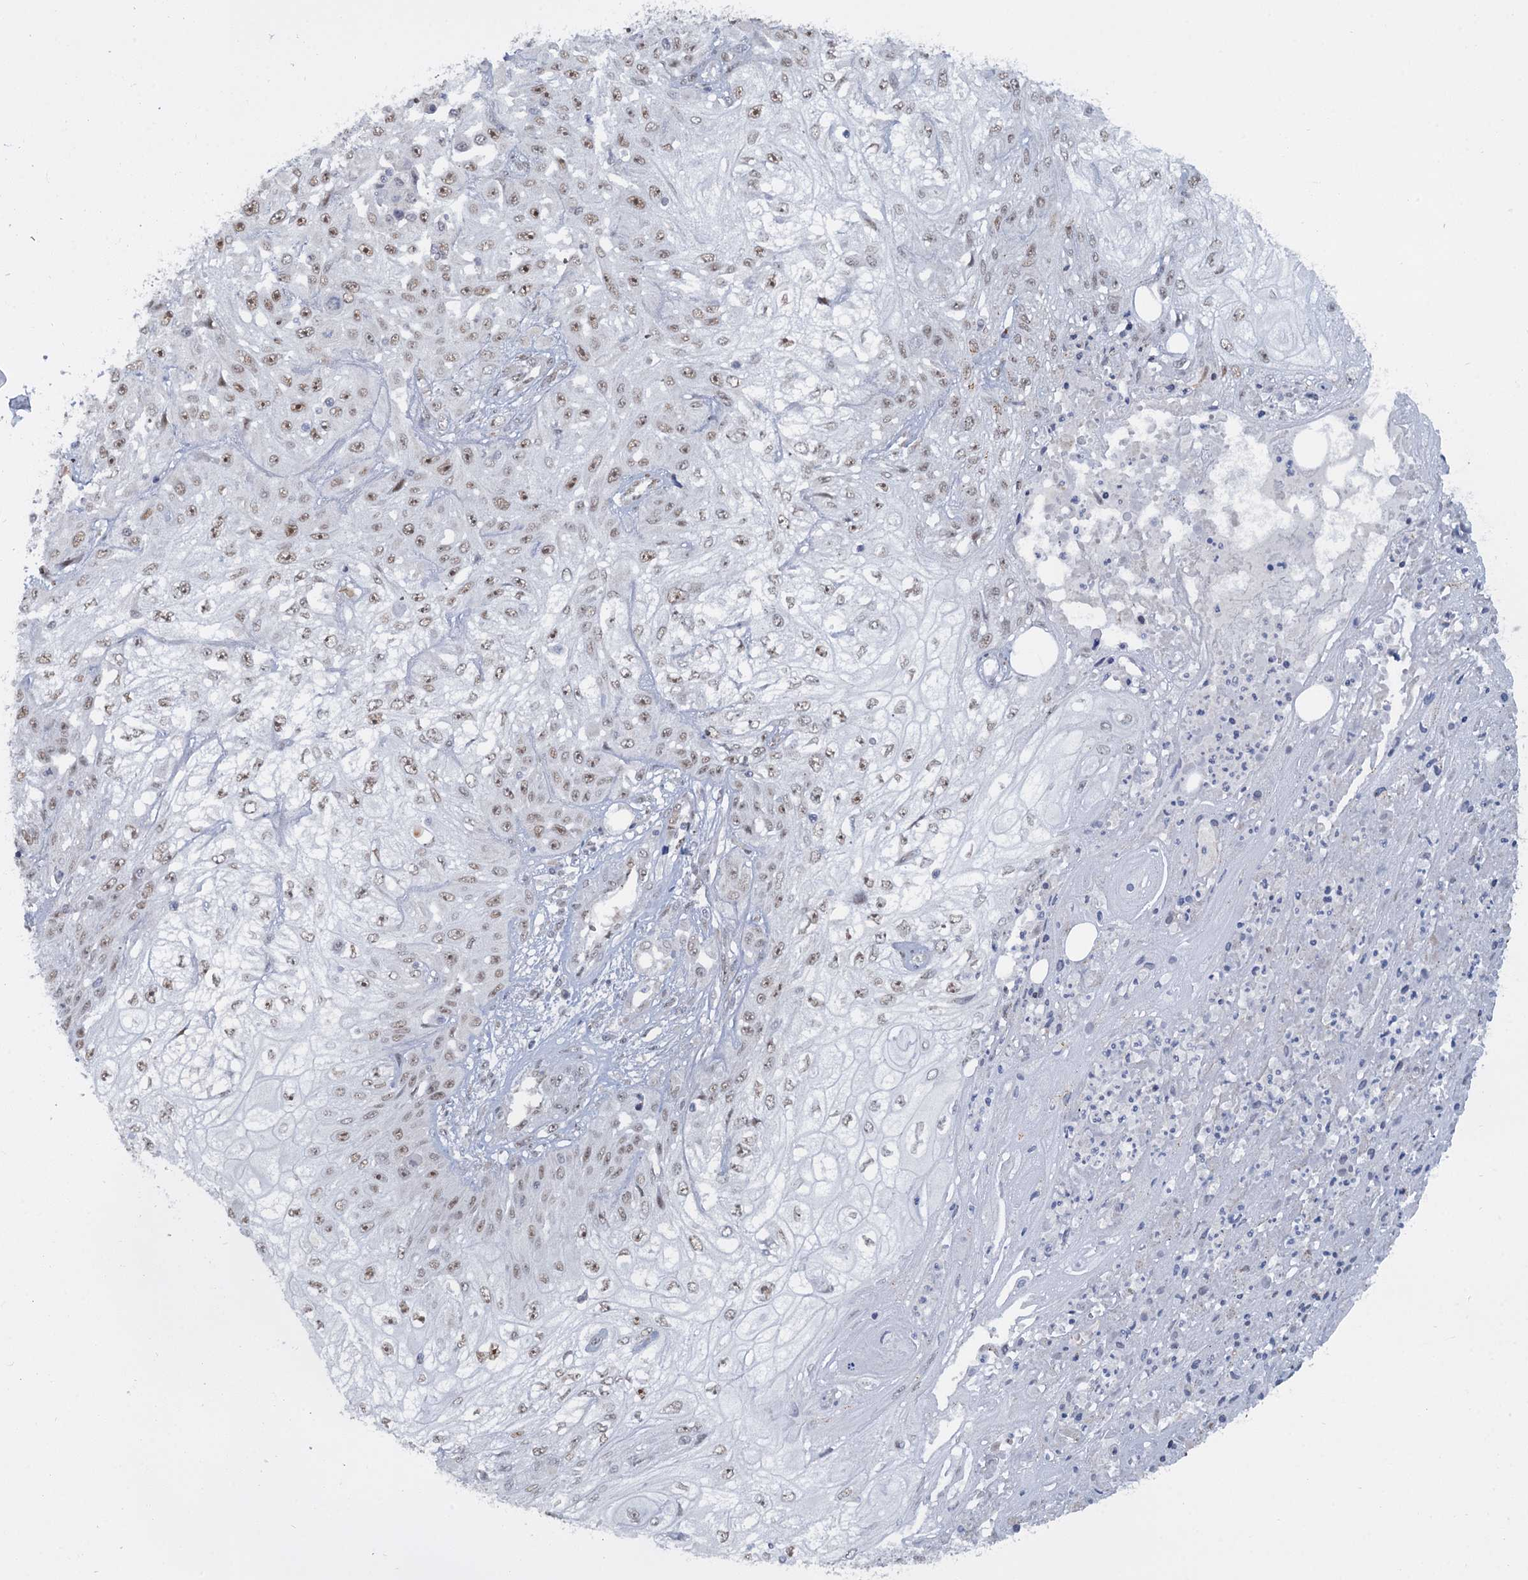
{"staining": {"intensity": "weak", "quantity": "25%-75%", "location": "nuclear"}, "tissue": "skin cancer", "cell_type": "Tumor cells", "image_type": "cancer", "snomed": [{"axis": "morphology", "description": "Squamous cell carcinoma, NOS"}, {"axis": "morphology", "description": "Squamous cell carcinoma, metastatic, NOS"}, {"axis": "topography", "description": "Skin"}, {"axis": "topography", "description": "Lymph node"}], "caption": "About 25%-75% of tumor cells in human skin cancer show weak nuclear protein expression as visualized by brown immunohistochemical staining.", "gene": "RPRD1A", "patient": {"sex": "male", "age": 75}}